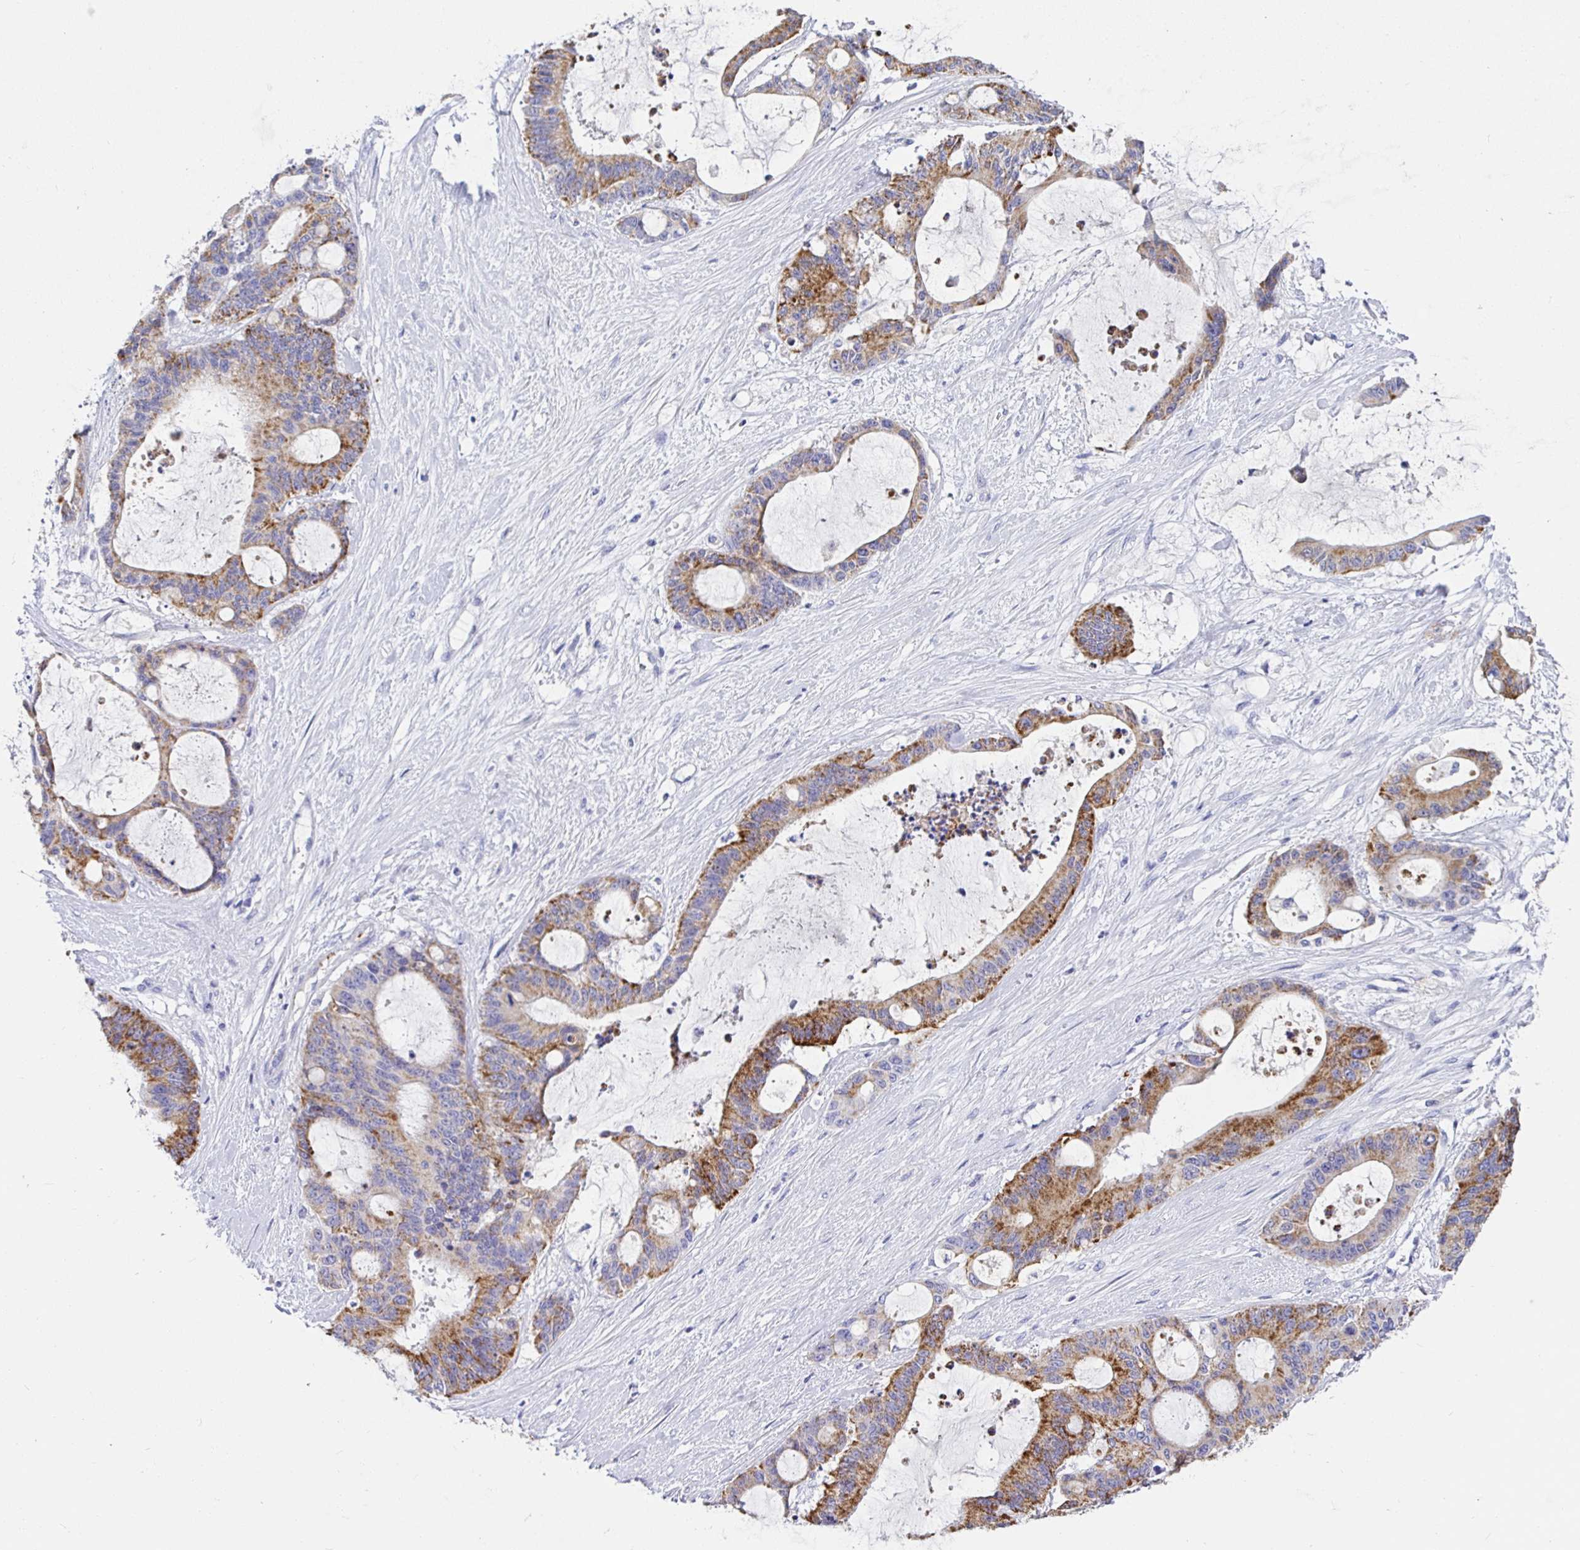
{"staining": {"intensity": "moderate", "quantity": "25%-75%", "location": "cytoplasmic/membranous"}, "tissue": "liver cancer", "cell_type": "Tumor cells", "image_type": "cancer", "snomed": [{"axis": "morphology", "description": "Normal tissue, NOS"}, {"axis": "morphology", "description": "Cholangiocarcinoma"}, {"axis": "topography", "description": "Liver"}, {"axis": "topography", "description": "Peripheral nerve tissue"}], "caption": "Tumor cells exhibit medium levels of moderate cytoplasmic/membranous staining in approximately 25%-75% of cells in human cholangiocarcinoma (liver).", "gene": "MAOA", "patient": {"sex": "female", "age": 73}}